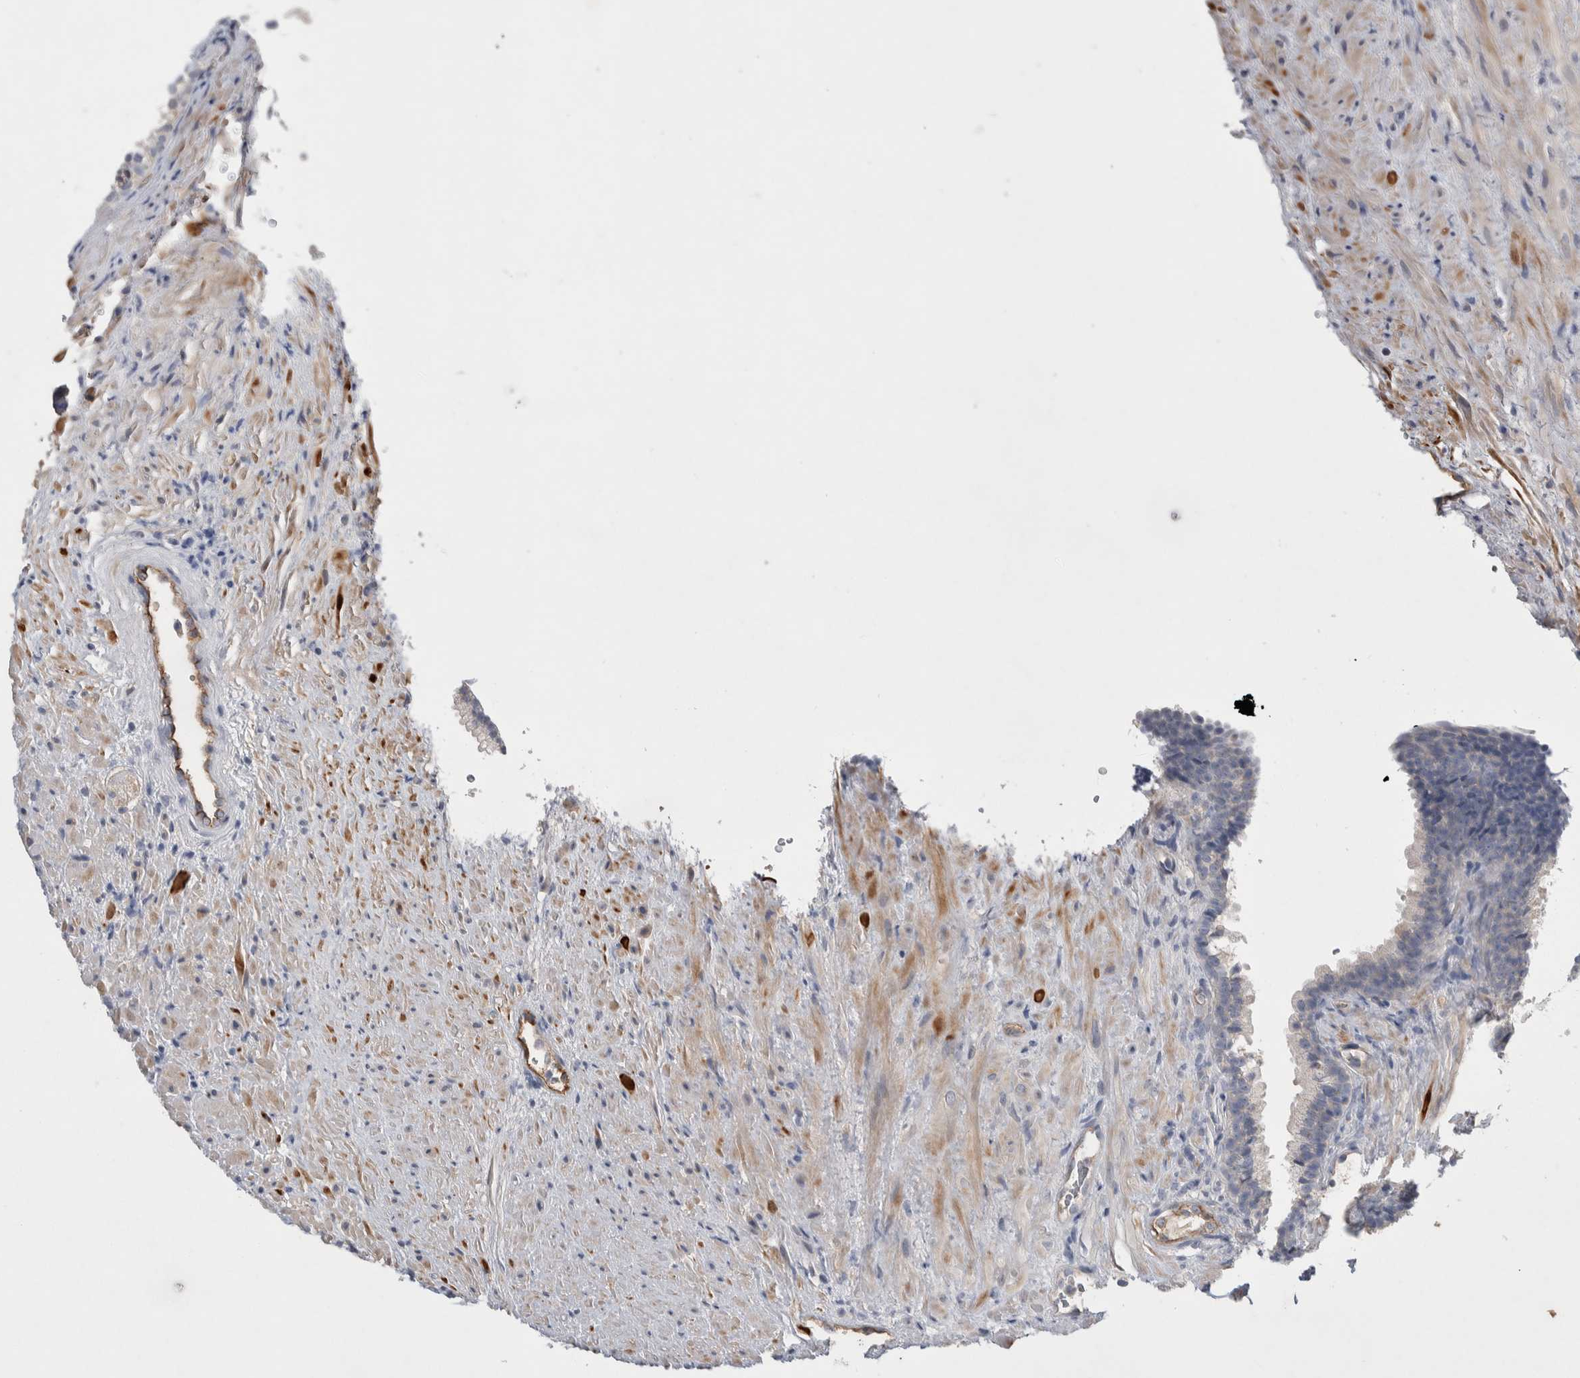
{"staining": {"intensity": "negative", "quantity": "none", "location": "none"}, "tissue": "prostate", "cell_type": "Glandular cells", "image_type": "normal", "snomed": [{"axis": "morphology", "description": "Normal tissue, NOS"}, {"axis": "topography", "description": "Prostate"}], "caption": "IHC image of unremarkable human prostate stained for a protein (brown), which shows no positivity in glandular cells.", "gene": "CEP131", "patient": {"sex": "male", "age": 76}}